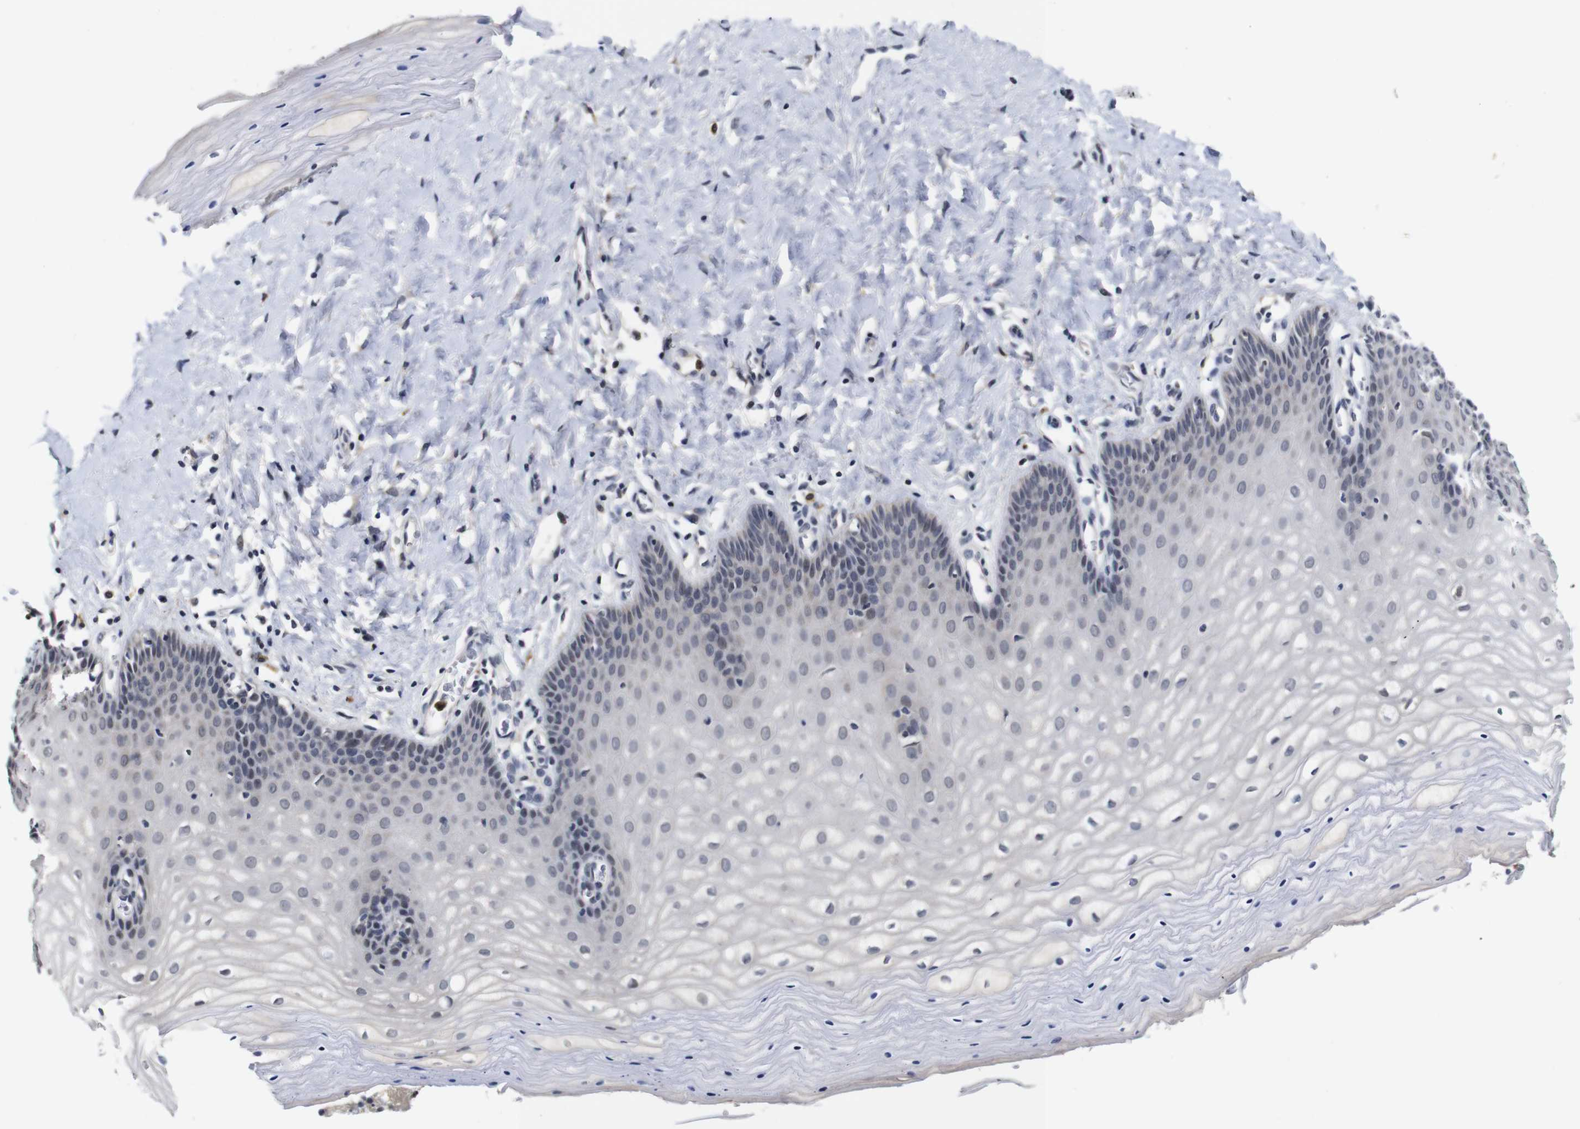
{"staining": {"intensity": "moderate", "quantity": ">75%", "location": "cytoplasmic/membranous"}, "tissue": "cervix", "cell_type": "Glandular cells", "image_type": "normal", "snomed": [{"axis": "morphology", "description": "Normal tissue, NOS"}, {"axis": "topography", "description": "Cervix"}], "caption": "Moderate cytoplasmic/membranous expression is seen in about >75% of glandular cells in normal cervix. The staining was performed using DAB, with brown indicating positive protein expression. Nuclei are stained blue with hematoxylin.", "gene": "NTRK3", "patient": {"sex": "female", "age": 55}}